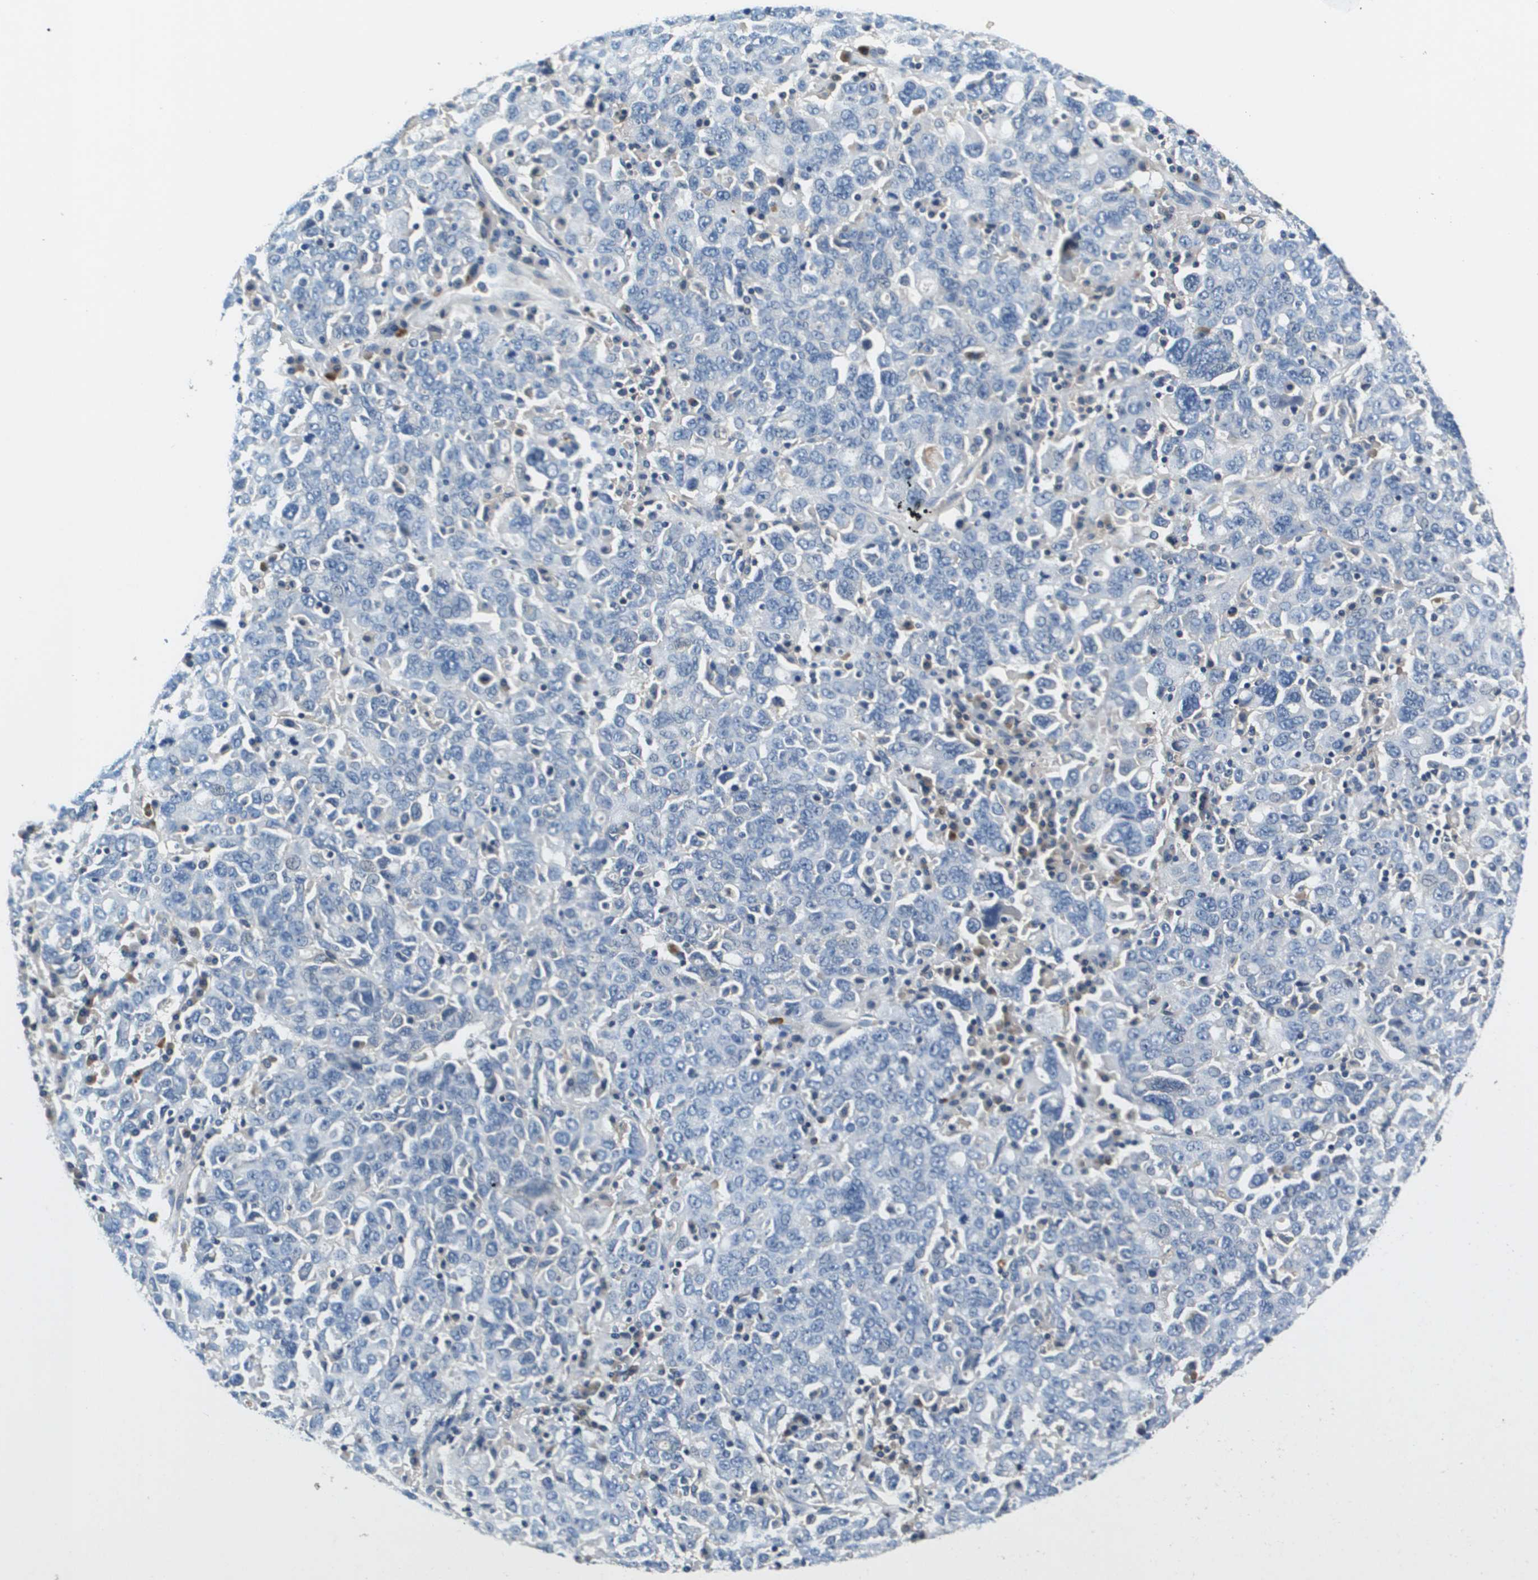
{"staining": {"intensity": "negative", "quantity": "none", "location": "none"}, "tissue": "ovarian cancer", "cell_type": "Tumor cells", "image_type": "cancer", "snomed": [{"axis": "morphology", "description": "Carcinoma, endometroid"}, {"axis": "topography", "description": "Ovary"}], "caption": "There is no significant staining in tumor cells of ovarian cancer (endometroid carcinoma).", "gene": "KCNQ5", "patient": {"sex": "female", "age": 62}}